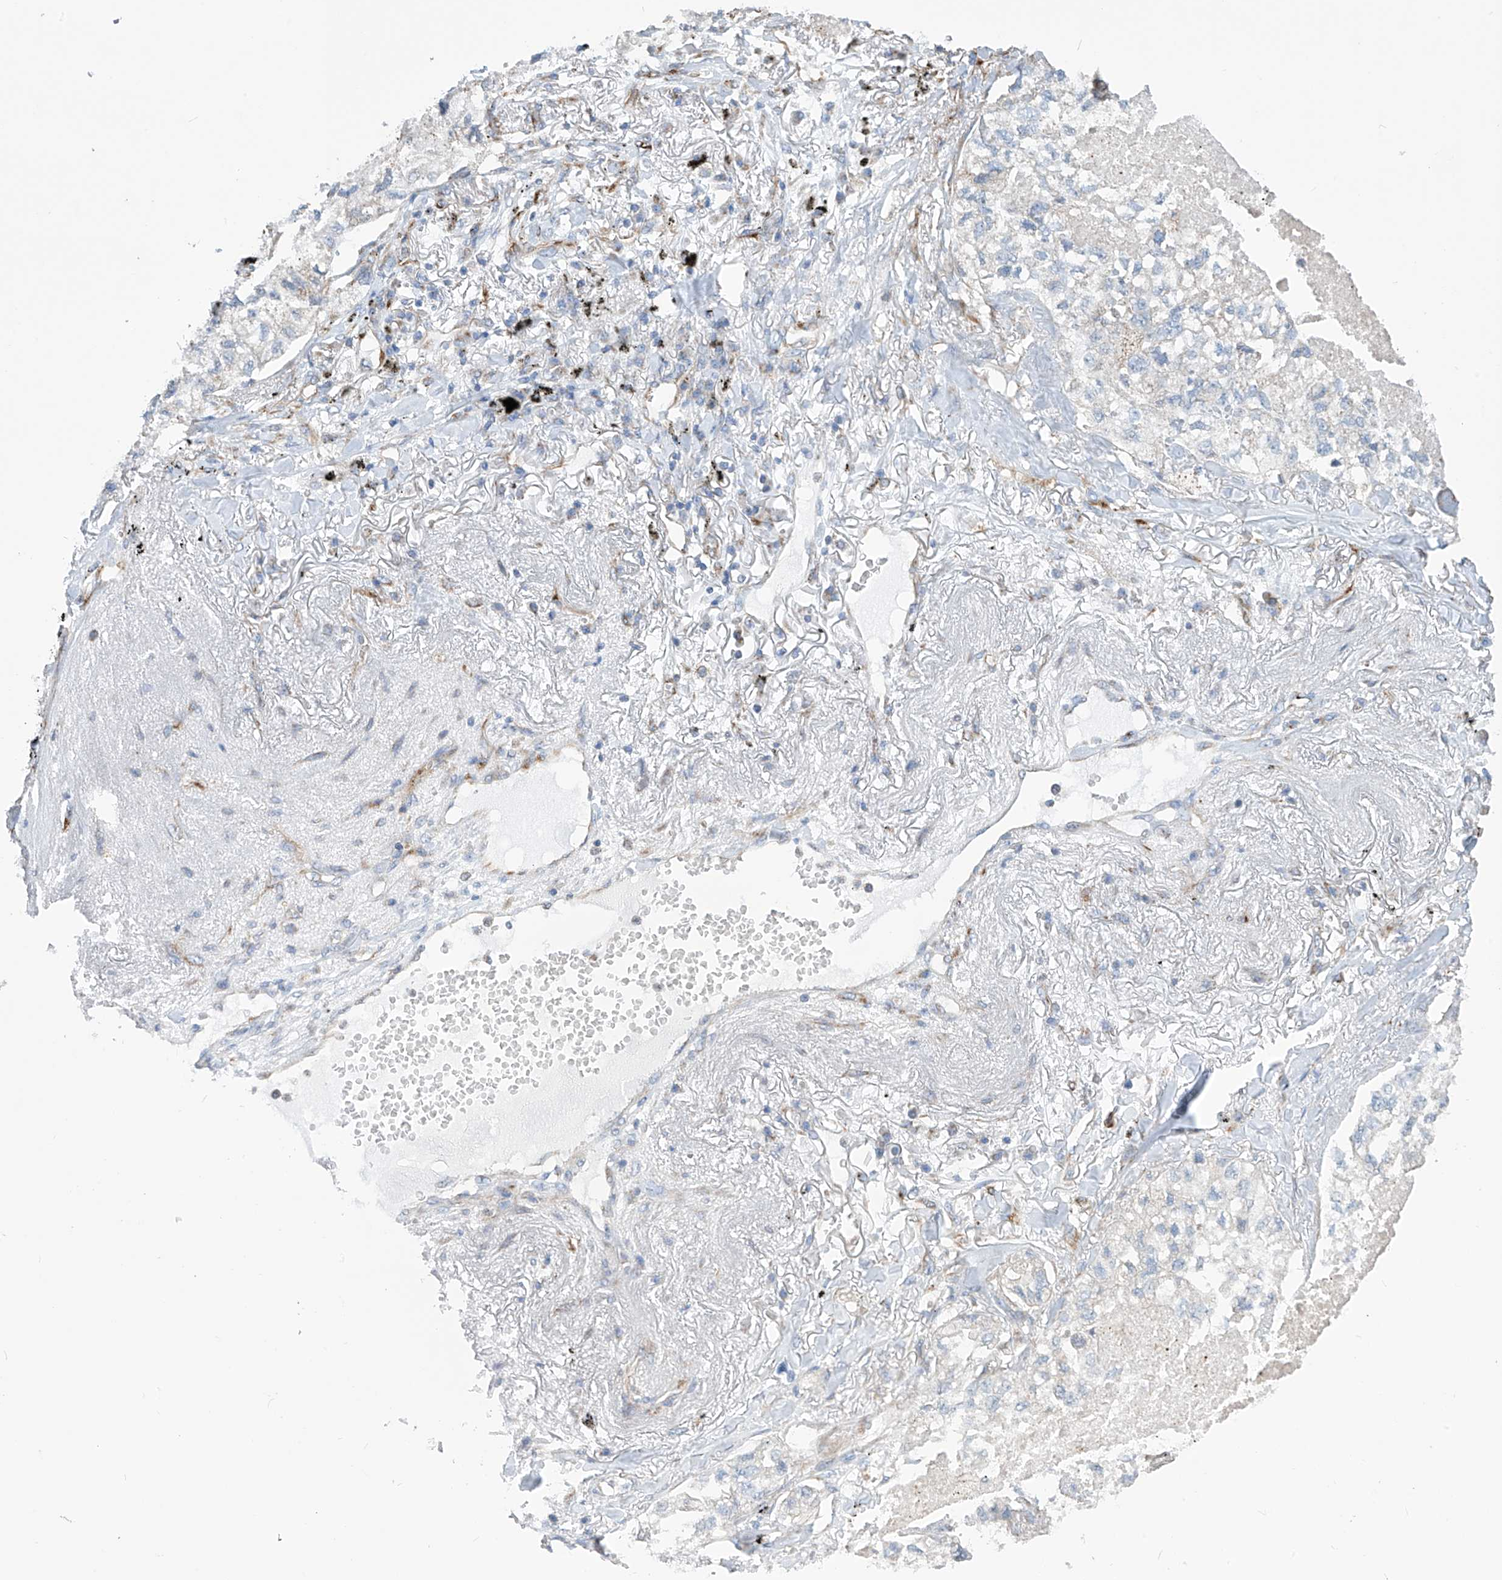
{"staining": {"intensity": "negative", "quantity": "none", "location": "none"}, "tissue": "lung cancer", "cell_type": "Tumor cells", "image_type": "cancer", "snomed": [{"axis": "morphology", "description": "Adenocarcinoma, NOS"}, {"axis": "topography", "description": "Lung"}], "caption": "Tumor cells show no significant protein staining in adenocarcinoma (lung).", "gene": "EIF5B", "patient": {"sex": "male", "age": 65}}